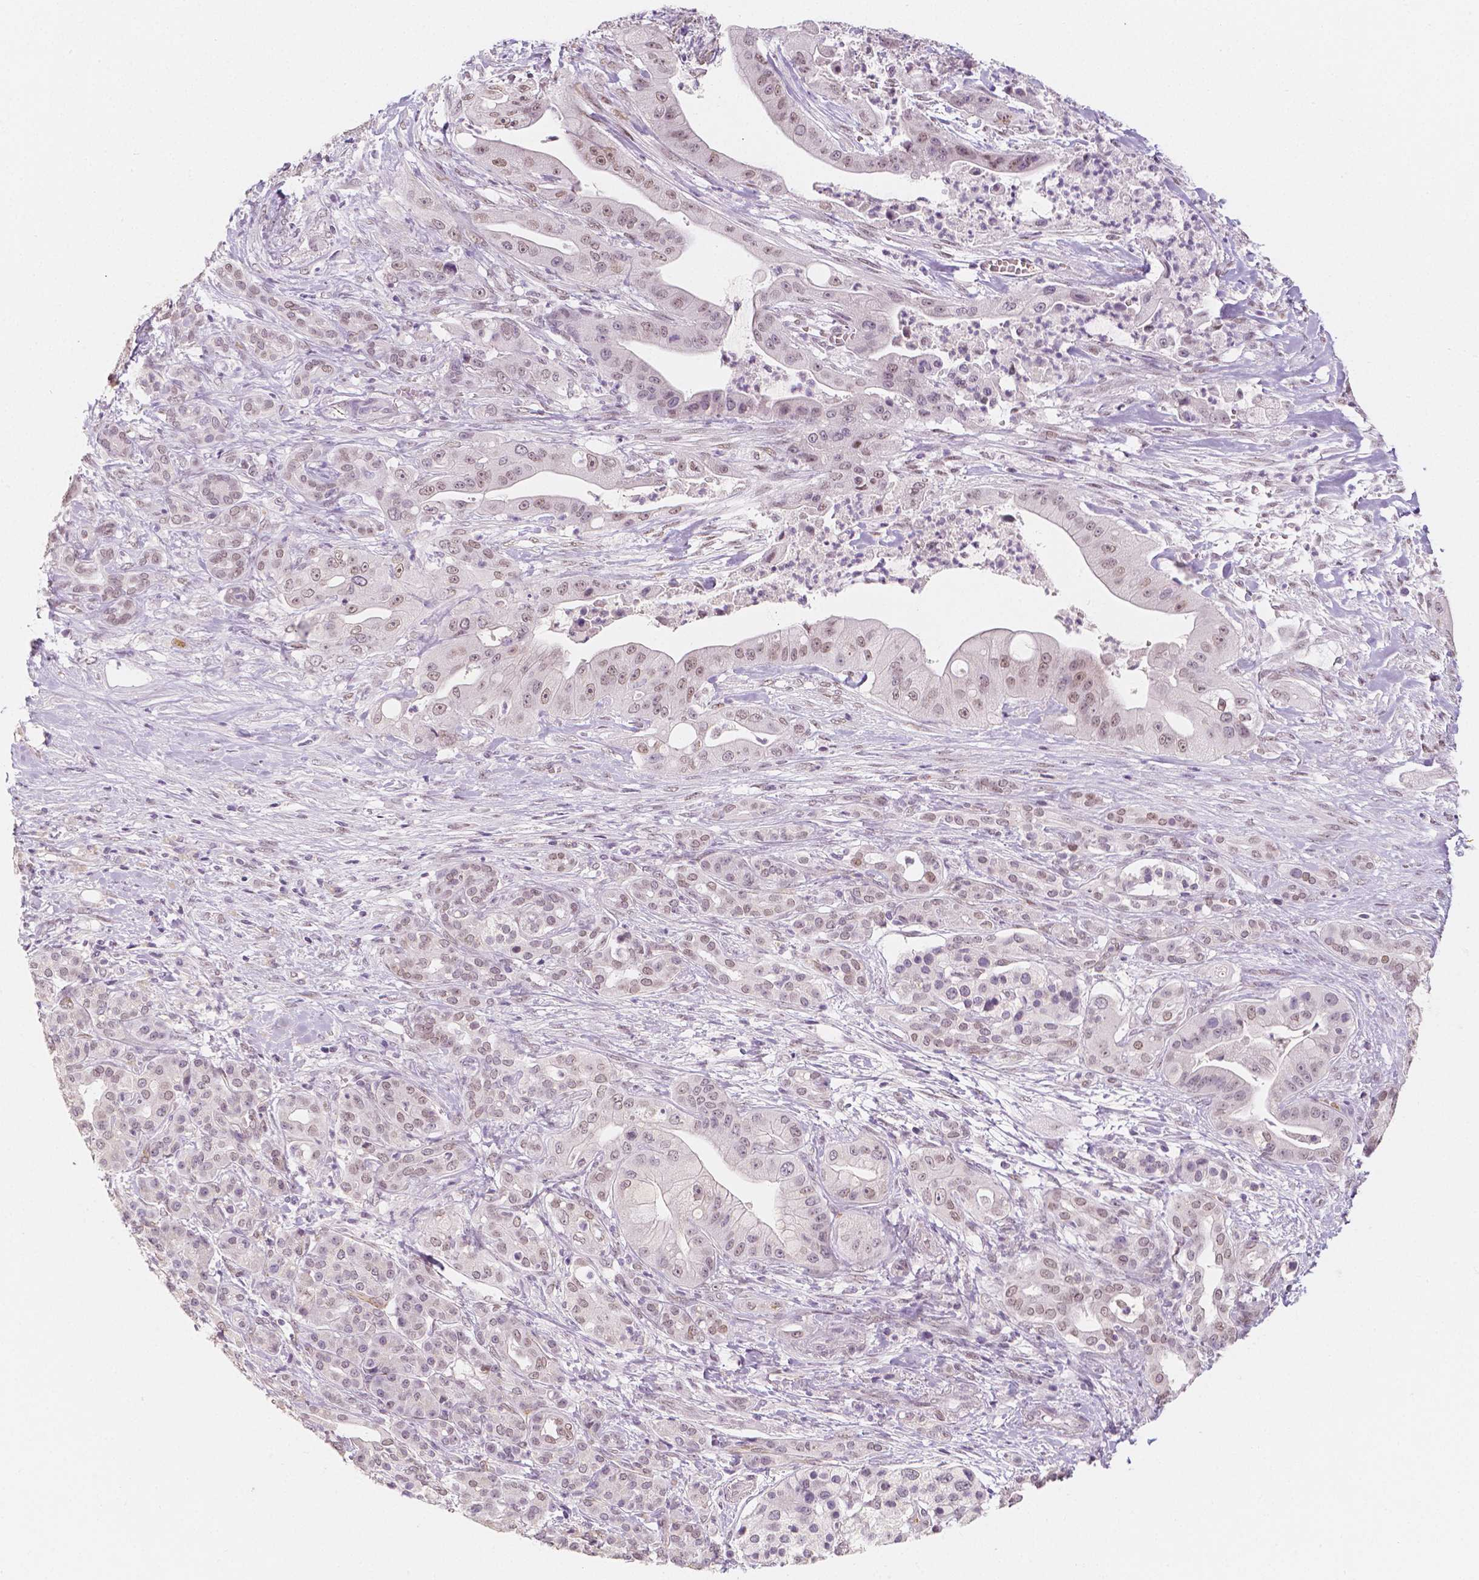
{"staining": {"intensity": "weak", "quantity": "25%-75%", "location": "nuclear"}, "tissue": "pancreatic cancer", "cell_type": "Tumor cells", "image_type": "cancer", "snomed": [{"axis": "morphology", "description": "Normal tissue, NOS"}, {"axis": "morphology", "description": "Inflammation, NOS"}, {"axis": "morphology", "description": "Adenocarcinoma, NOS"}, {"axis": "topography", "description": "Pancreas"}], "caption": "Protein analysis of pancreatic cancer (adenocarcinoma) tissue reveals weak nuclear expression in approximately 25%-75% of tumor cells.", "gene": "KDM5B", "patient": {"sex": "male", "age": 57}}